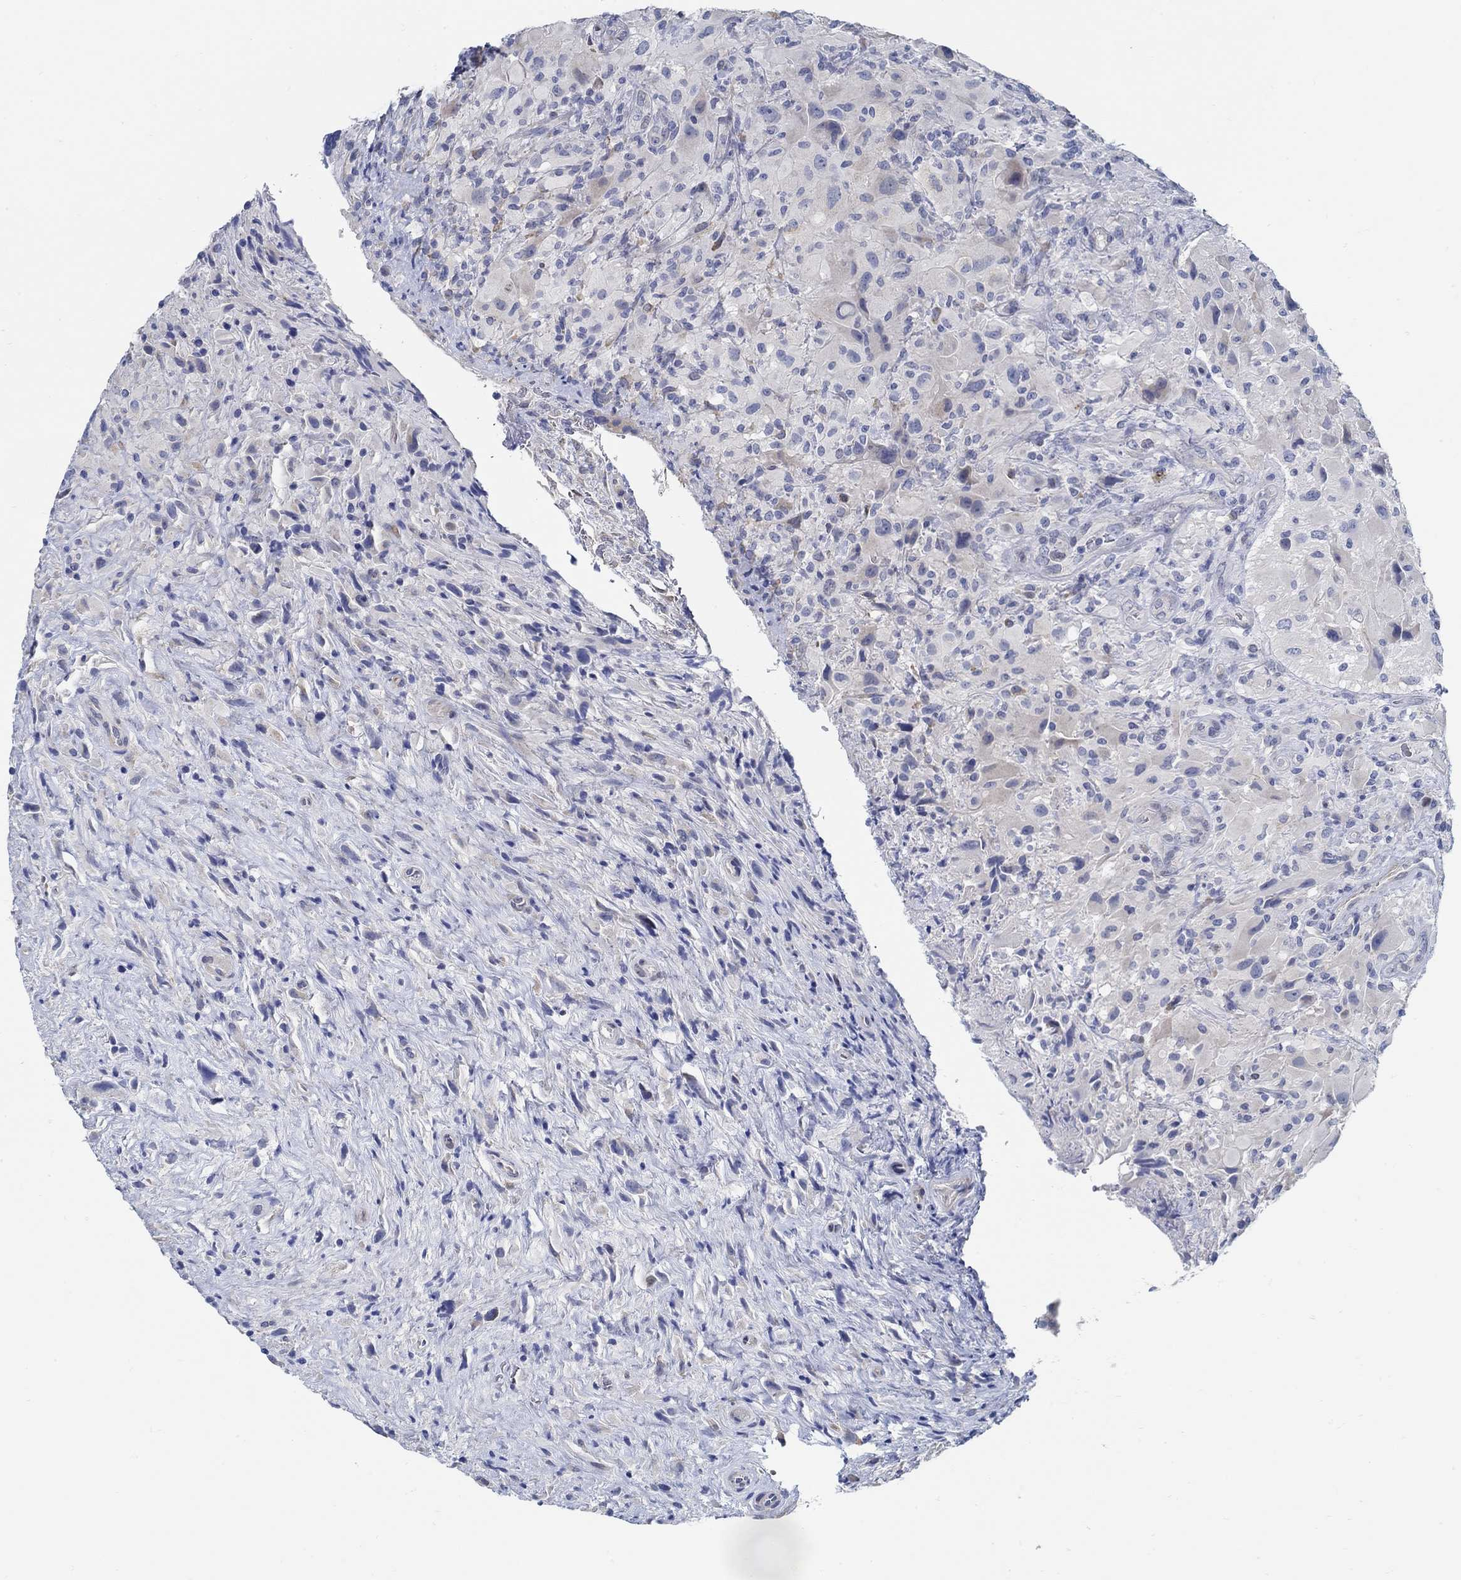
{"staining": {"intensity": "negative", "quantity": "none", "location": "none"}, "tissue": "glioma", "cell_type": "Tumor cells", "image_type": "cancer", "snomed": [{"axis": "morphology", "description": "Glioma, malignant, High grade"}, {"axis": "topography", "description": "Cerebral cortex"}], "caption": "Tumor cells are negative for brown protein staining in malignant glioma (high-grade). Brightfield microscopy of immunohistochemistry stained with DAB (brown) and hematoxylin (blue), captured at high magnification.", "gene": "C15orf39", "patient": {"sex": "male", "age": 35}}